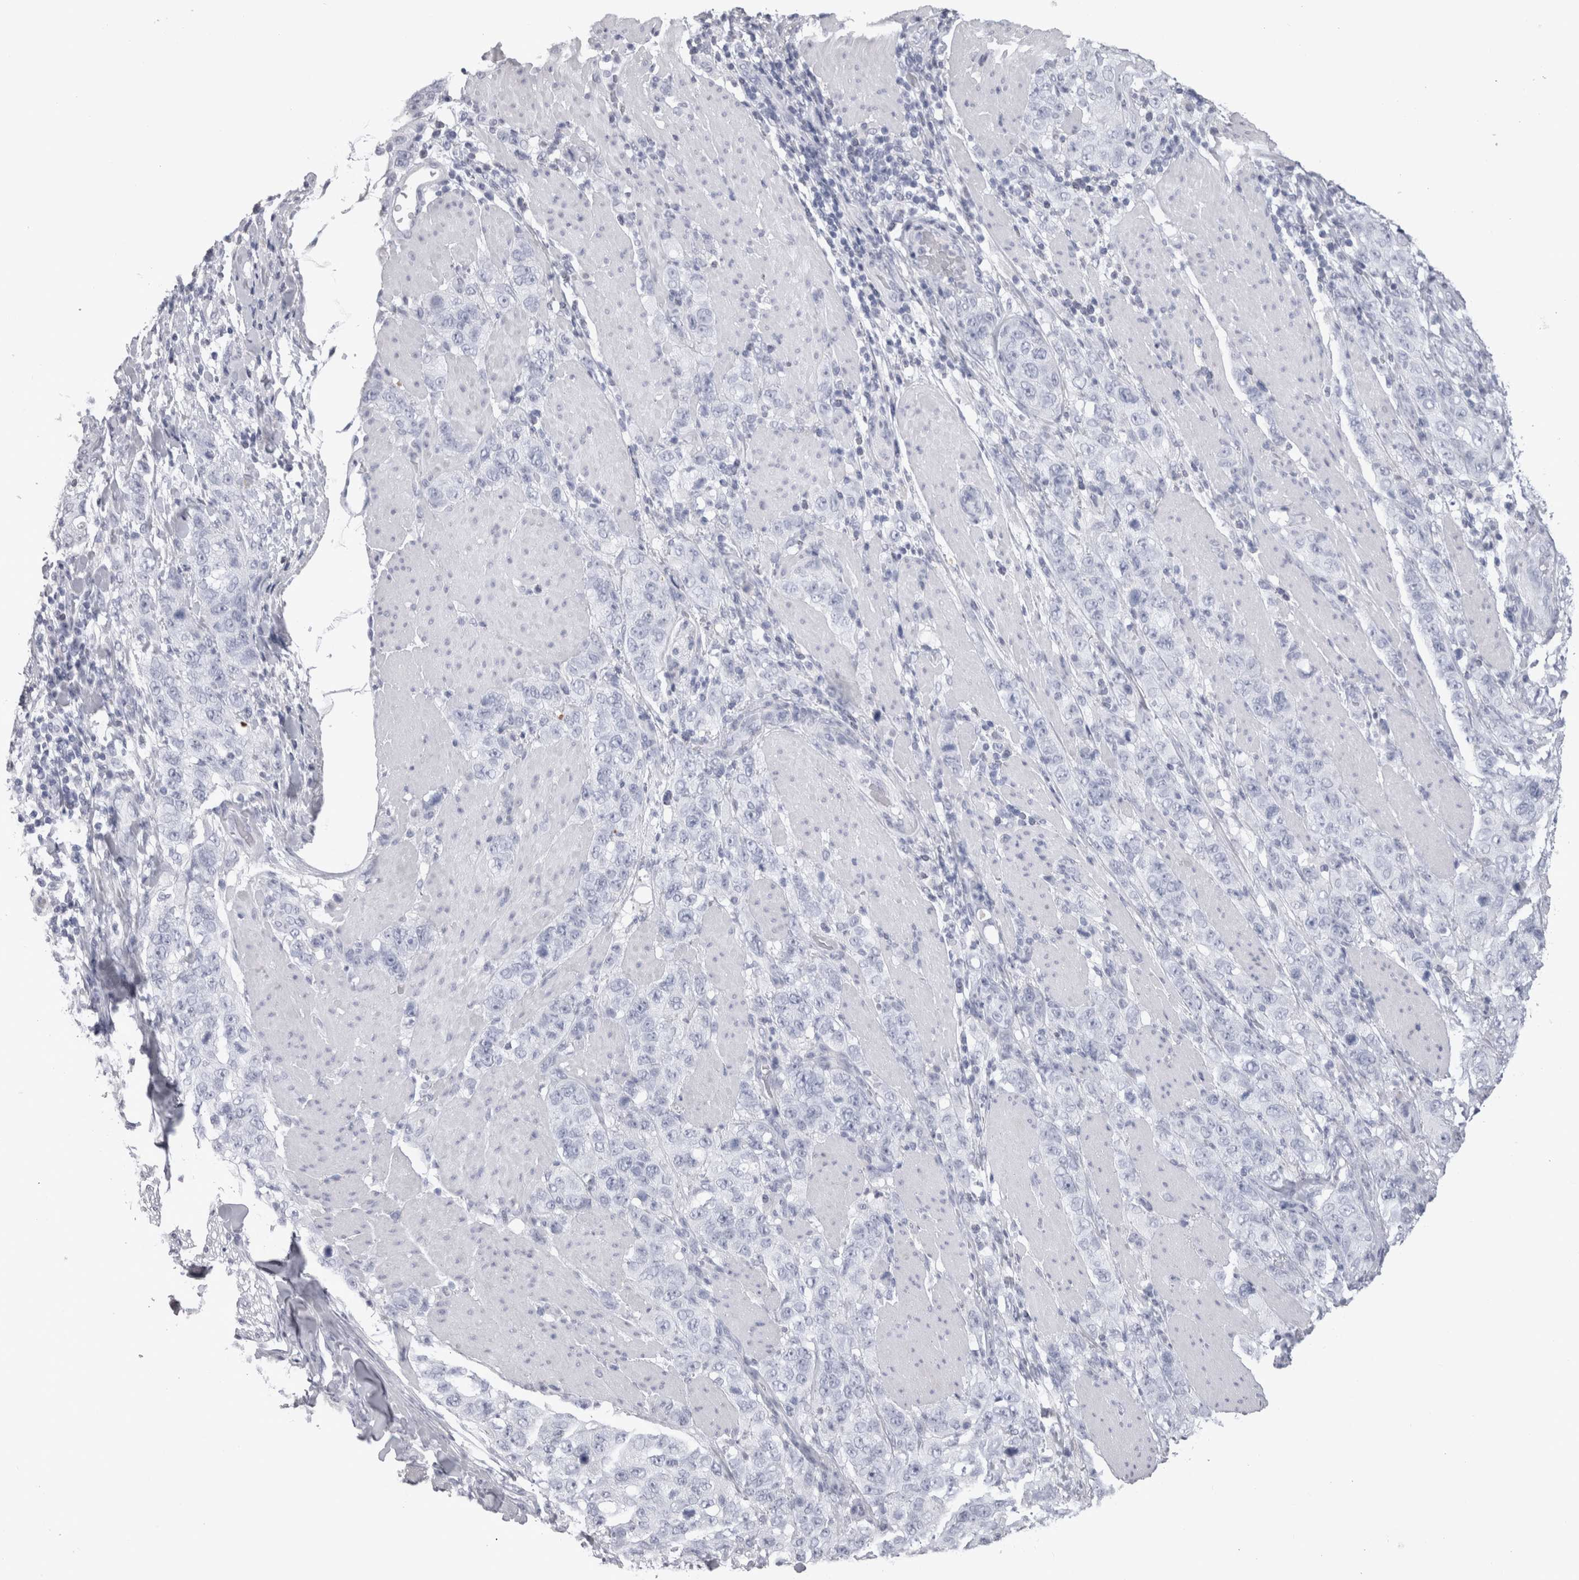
{"staining": {"intensity": "negative", "quantity": "none", "location": "none"}, "tissue": "stomach cancer", "cell_type": "Tumor cells", "image_type": "cancer", "snomed": [{"axis": "morphology", "description": "Adenocarcinoma, NOS"}, {"axis": "topography", "description": "Stomach"}], "caption": "DAB immunohistochemical staining of adenocarcinoma (stomach) displays no significant staining in tumor cells.", "gene": "ADAM2", "patient": {"sex": "male", "age": 48}}